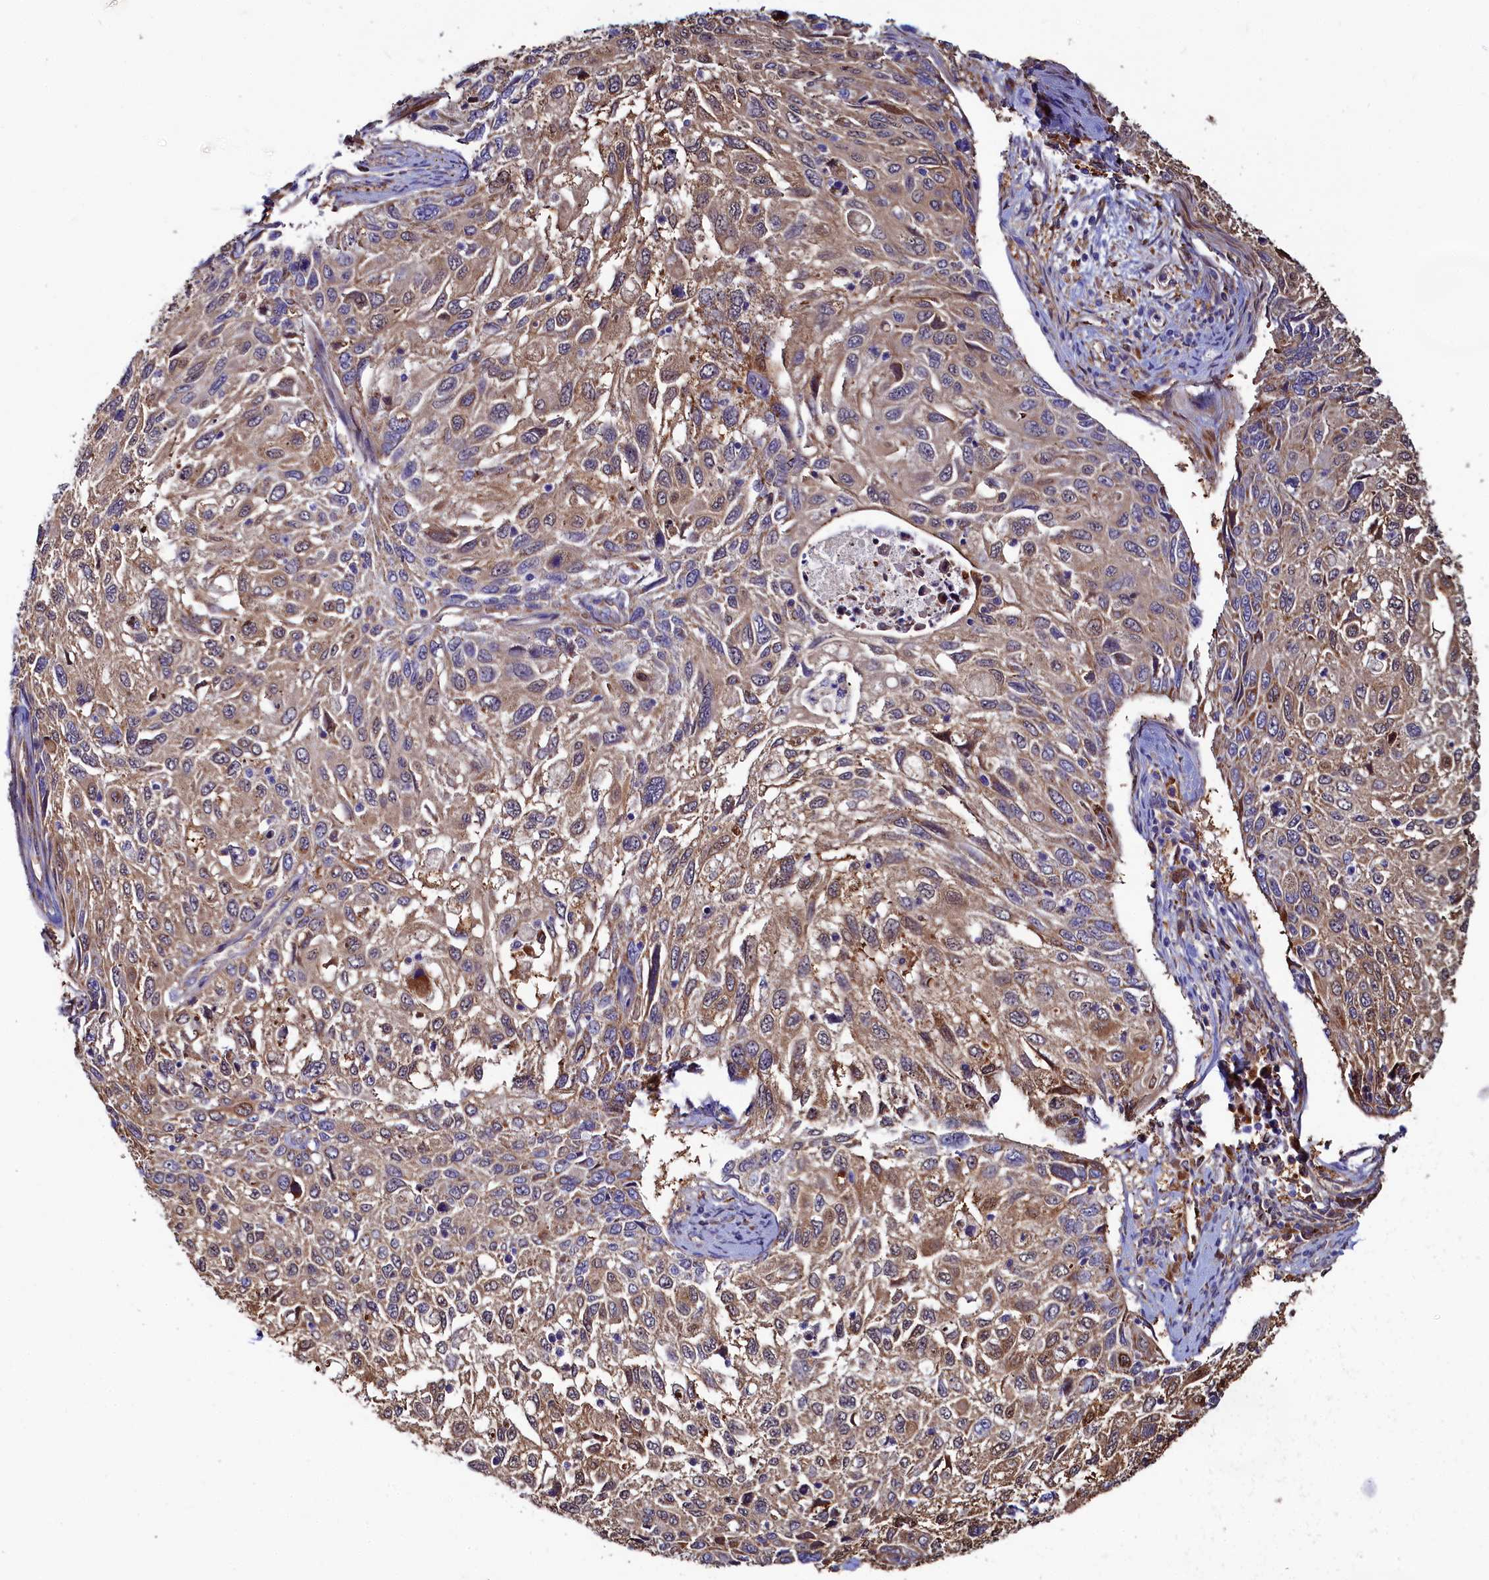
{"staining": {"intensity": "weak", "quantity": "25%-75%", "location": "cytoplasmic/membranous"}, "tissue": "cervical cancer", "cell_type": "Tumor cells", "image_type": "cancer", "snomed": [{"axis": "morphology", "description": "Squamous cell carcinoma, NOS"}, {"axis": "topography", "description": "Cervix"}], "caption": "This photomicrograph exhibits IHC staining of human cervical cancer (squamous cell carcinoma), with low weak cytoplasmic/membranous expression in approximately 25%-75% of tumor cells.", "gene": "ASTE1", "patient": {"sex": "female", "age": 70}}